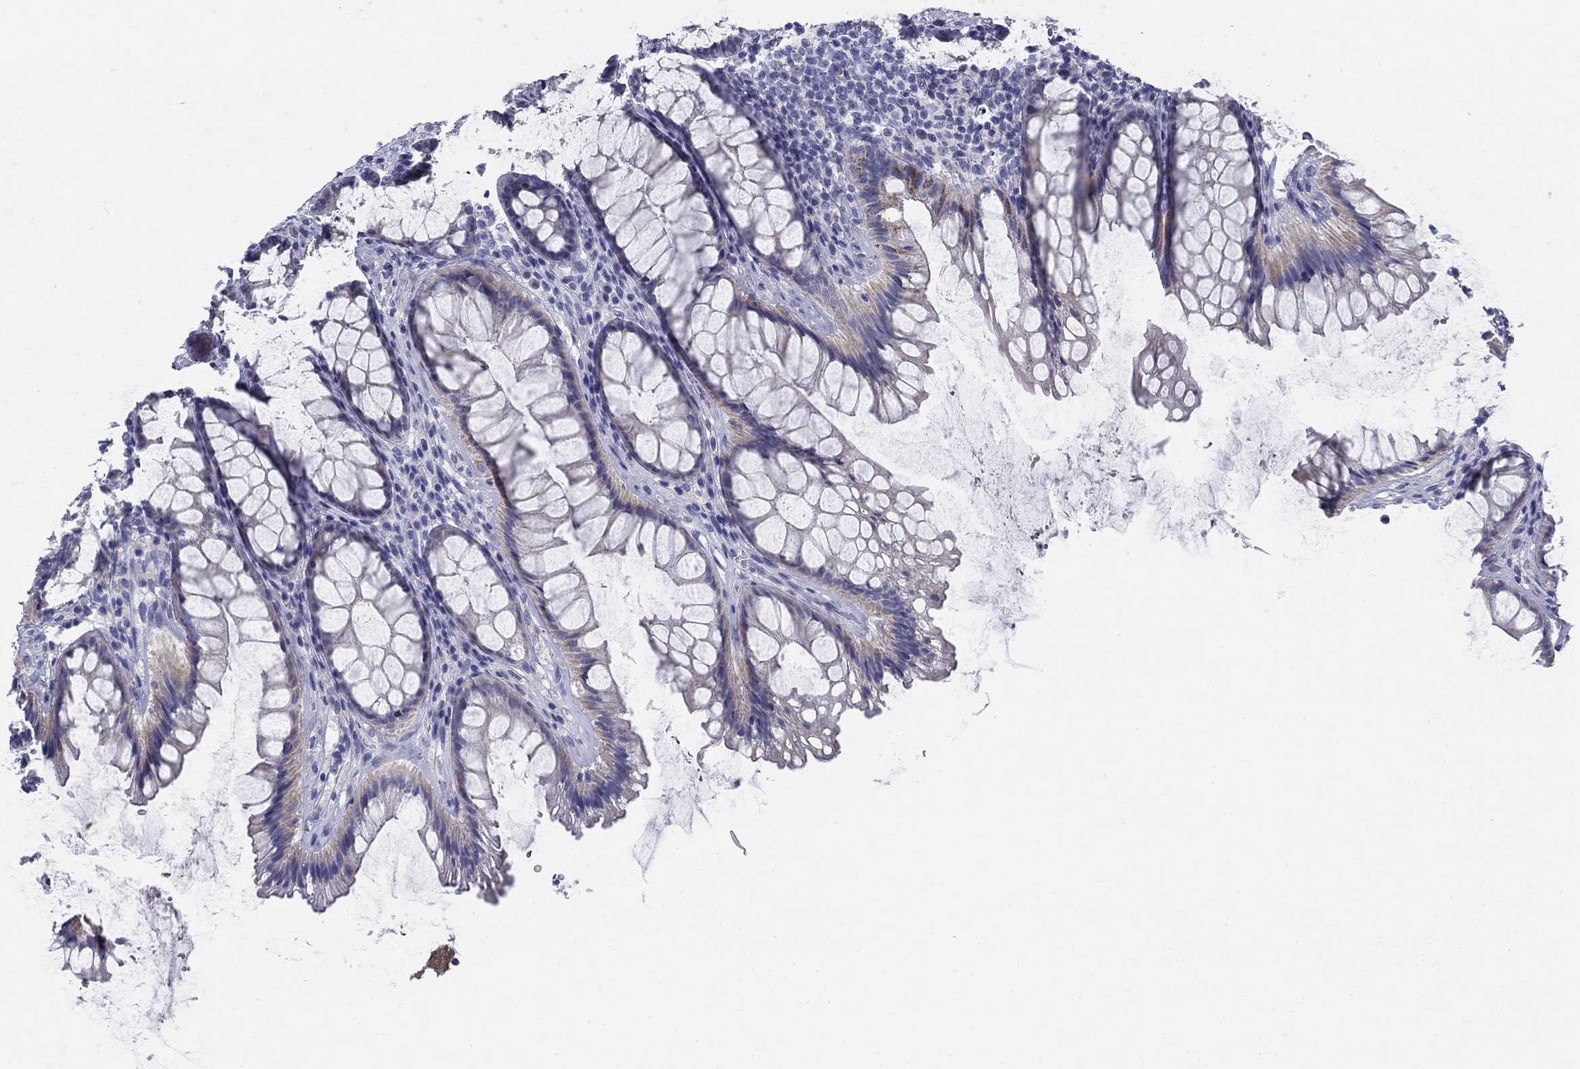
{"staining": {"intensity": "negative", "quantity": "none", "location": "none"}, "tissue": "rectum", "cell_type": "Glandular cells", "image_type": "normal", "snomed": [{"axis": "morphology", "description": "Normal tissue, NOS"}, {"axis": "topography", "description": "Rectum"}], "caption": "Immunohistochemistry micrograph of normal rectum: rectum stained with DAB (3,3'-diaminobenzidine) exhibits no significant protein staining in glandular cells.", "gene": "GALNTL5", "patient": {"sex": "male", "age": 72}}